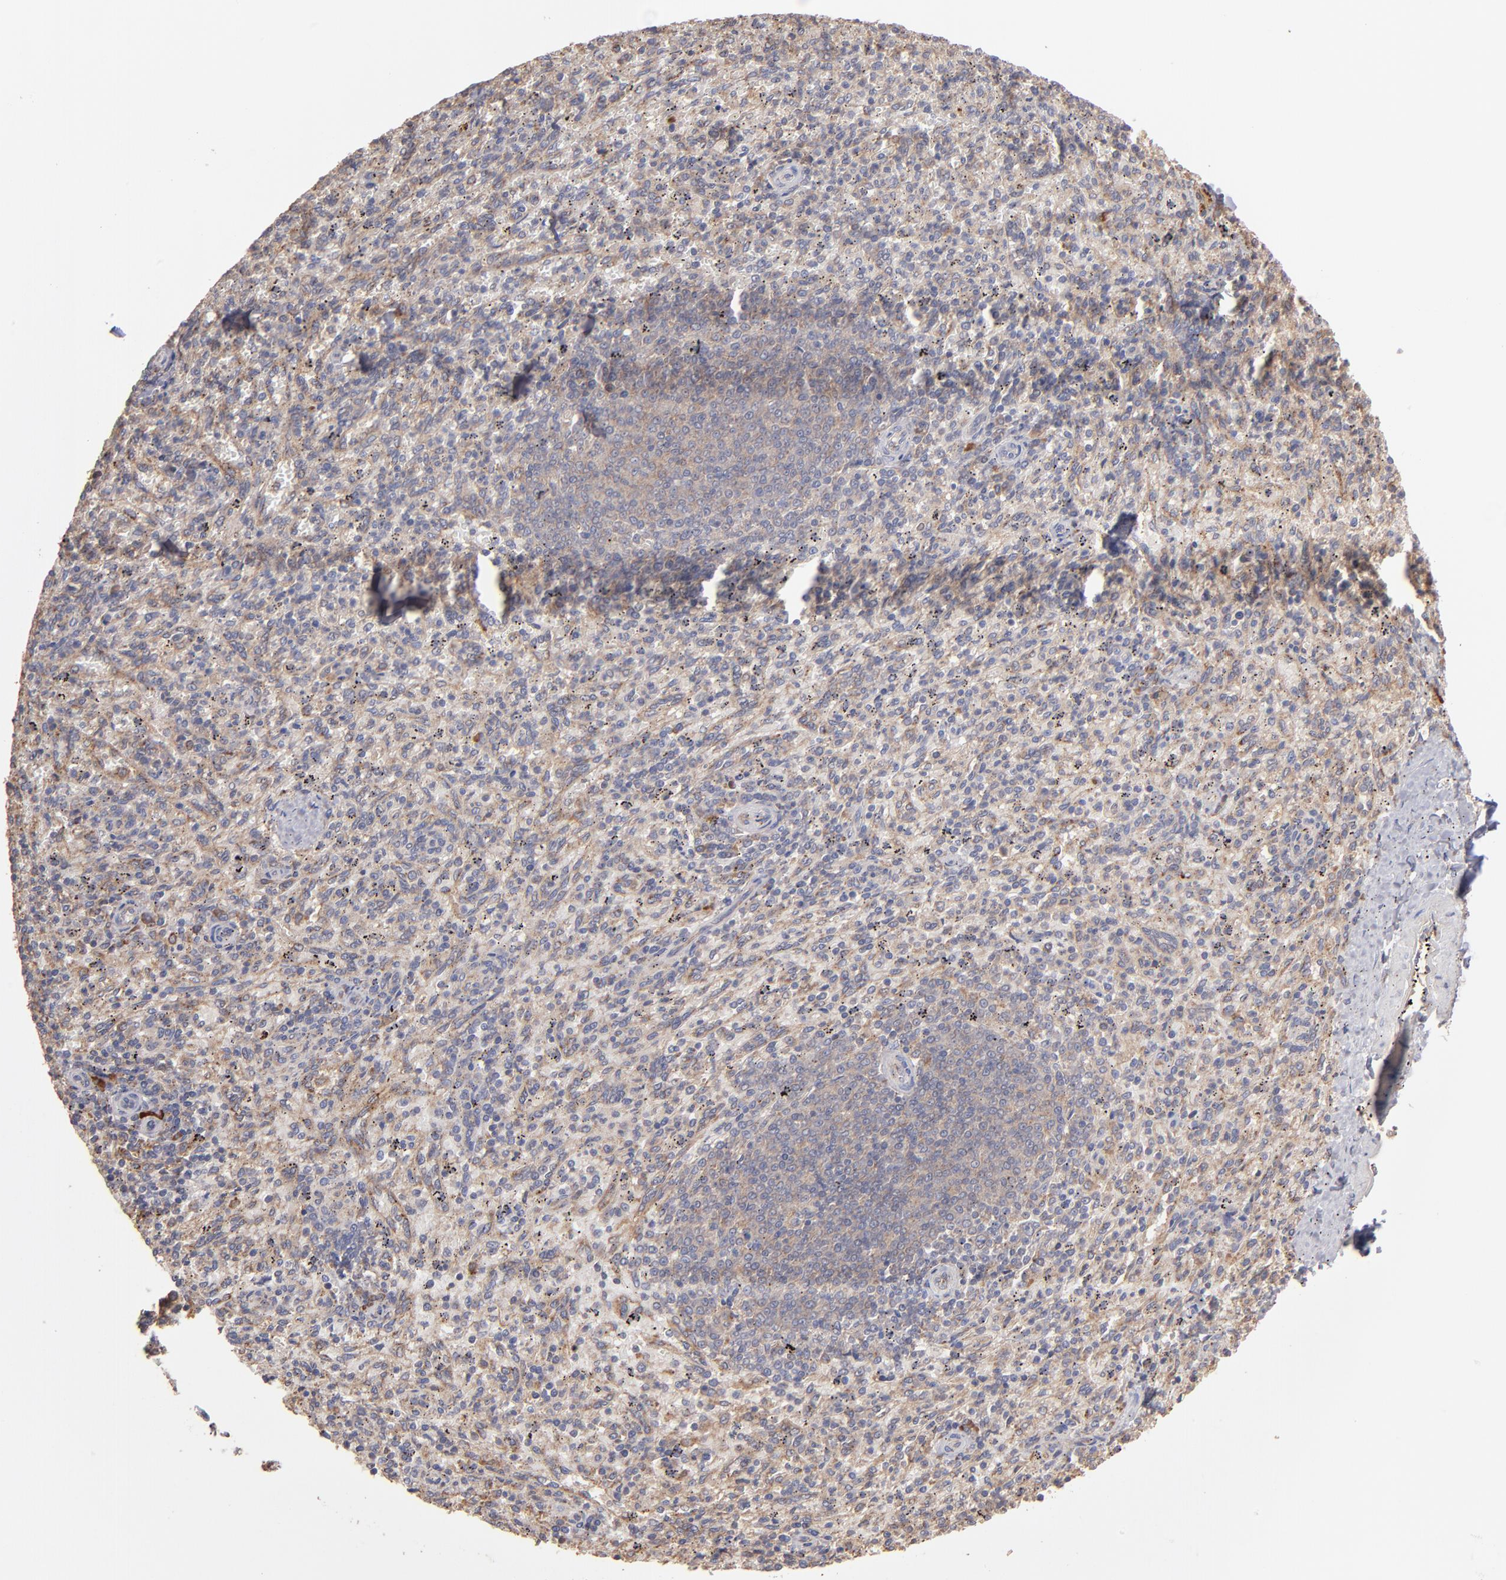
{"staining": {"intensity": "weak", "quantity": "<25%", "location": "cytoplasmic/membranous"}, "tissue": "spleen", "cell_type": "Cells in red pulp", "image_type": "normal", "snomed": [{"axis": "morphology", "description": "Normal tissue, NOS"}, {"axis": "topography", "description": "Spleen"}], "caption": "Immunohistochemistry (IHC) image of unremarkable spleen: spleen stained with DAB shows no significant protein staining in cells in red pulp.", "gene": "NFKBIE", "patient": {"sex": "female", "age": 10}}